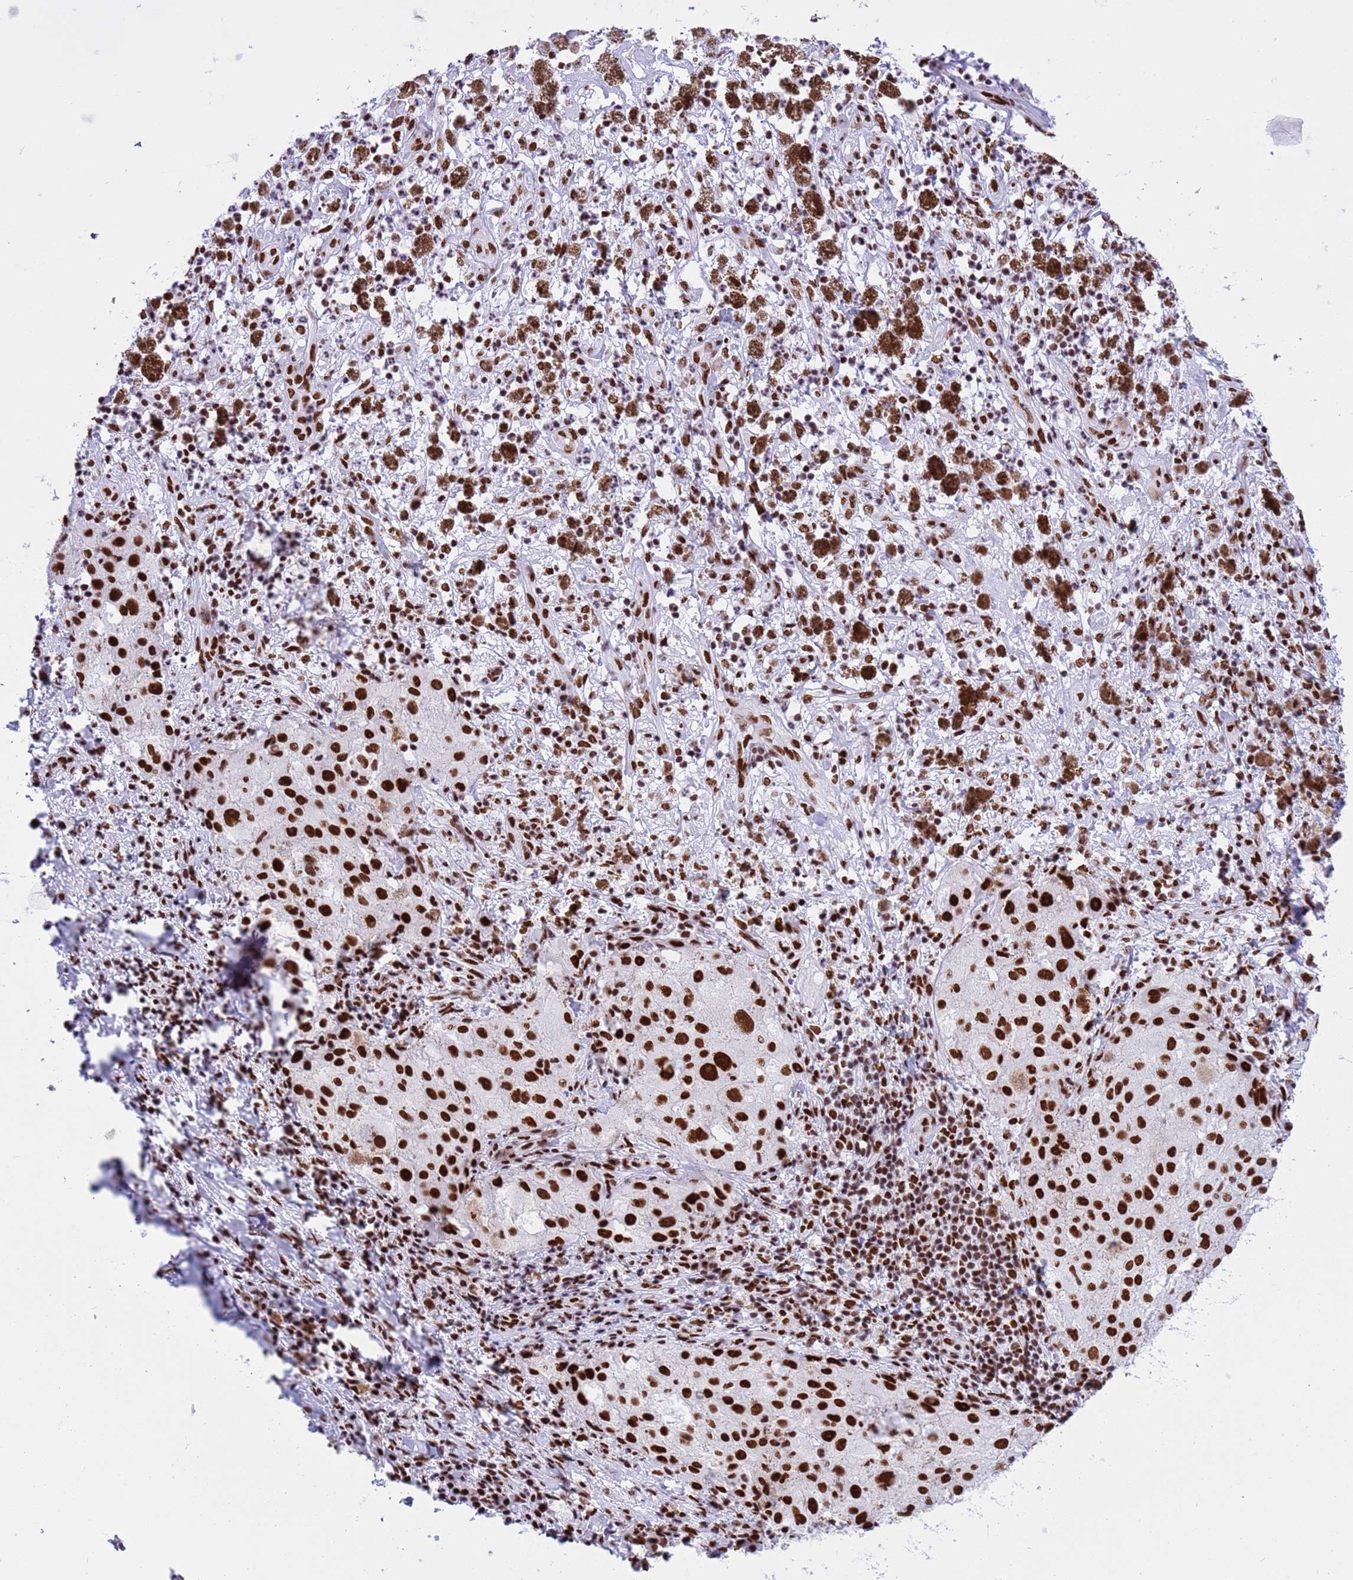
{"staining": {"intensity": "strong", "quantity": ">75%", "location": "nuclear"}, "tissue": "melanoma", "cell_type": "Tumor cells", "image_type": "cancer", "snomed": [{"axis": "morphology", "description": "Necrosis, NOS"}, {"axis": "morphology", "description": "Malignant melanoma, NOS"}, {"axis": "topography", "description": "Skin"}], "caption": "Melanoma stained for a protein (brown) exhibits strong nuclear positive positivity in approximately >75% of tumor cells.", "gene": "RALY", "patient": {"sex": "female", "age": 87}}